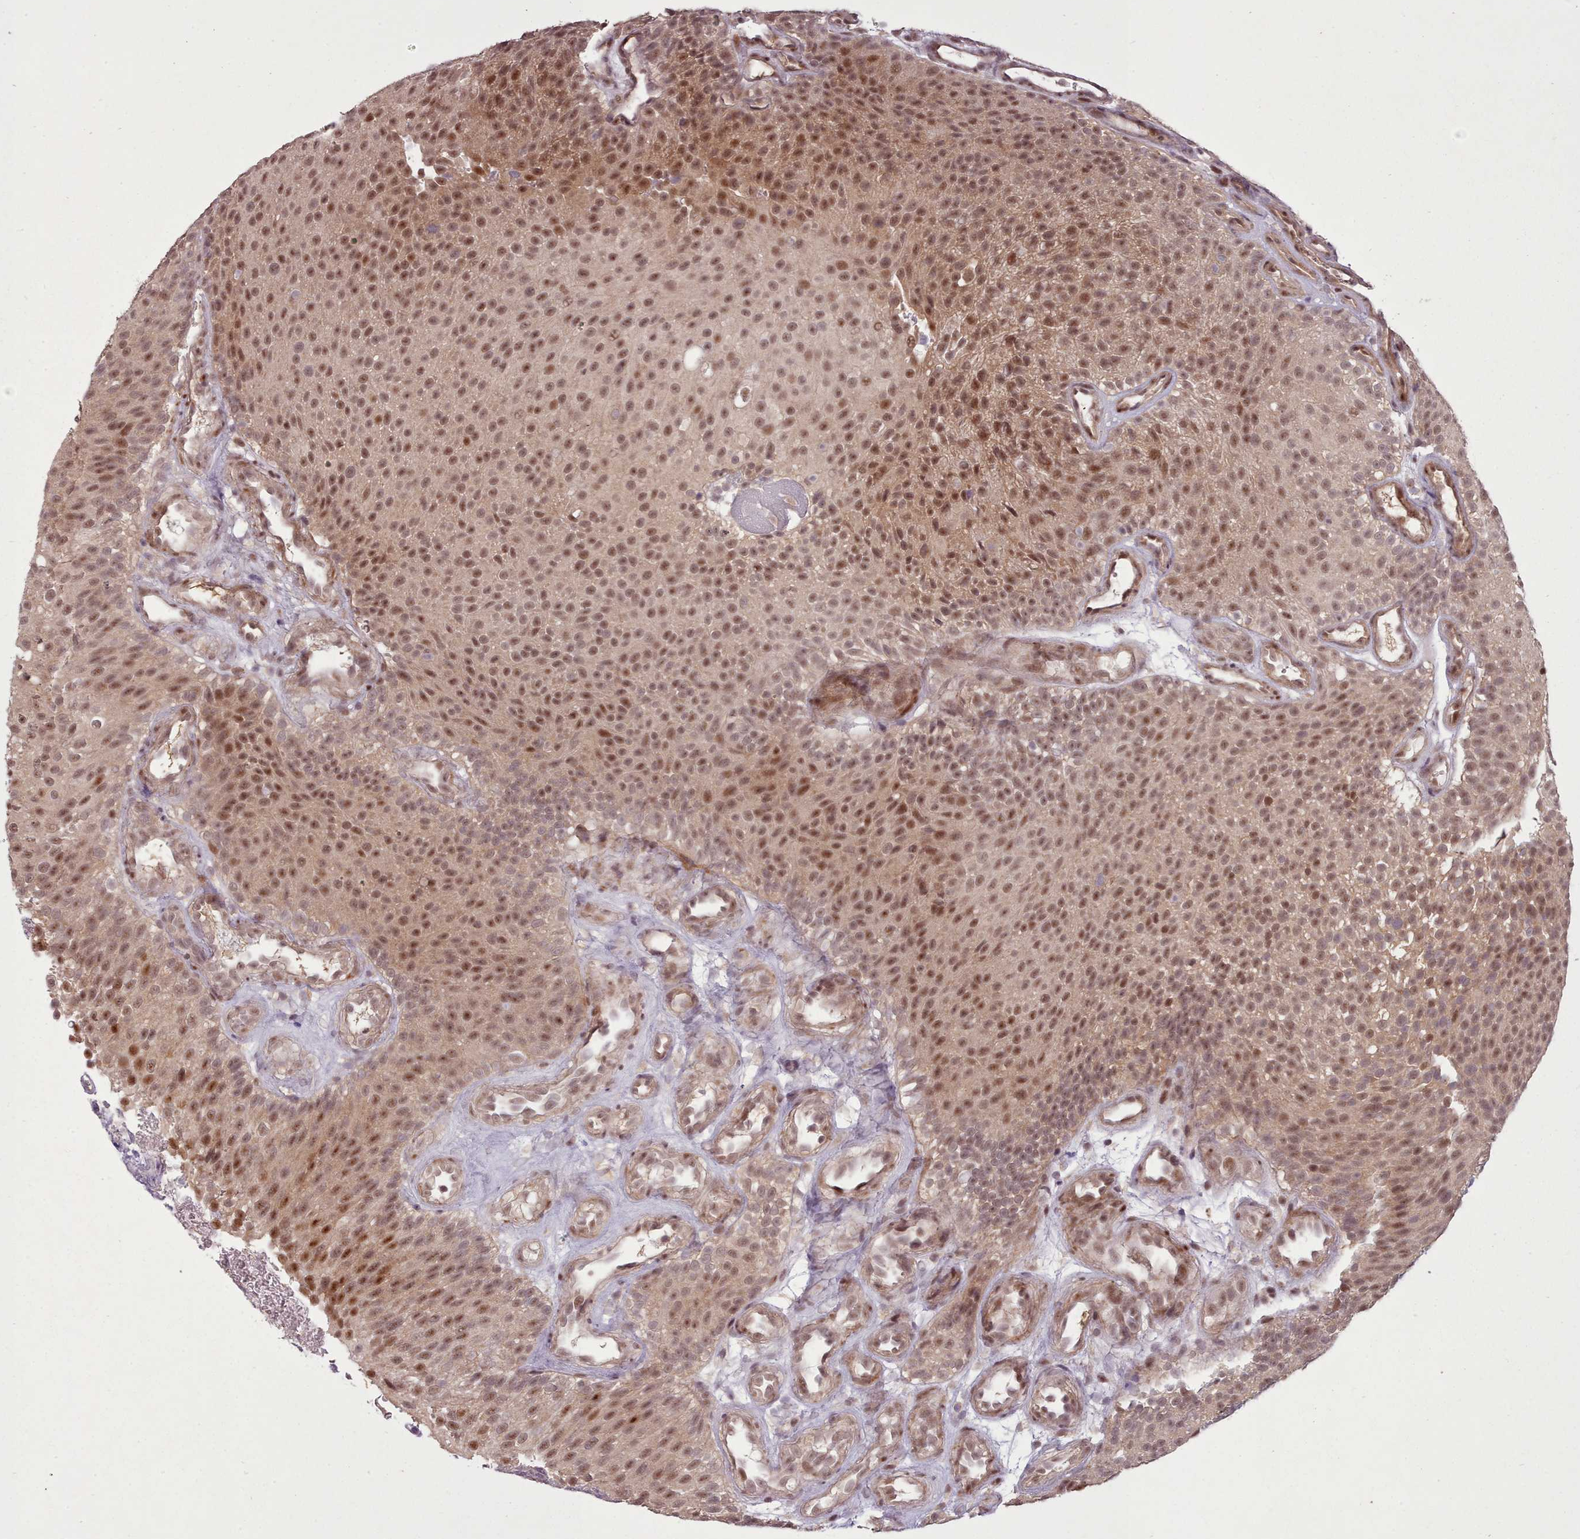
{"staining": {"intensity": "moderate", "quantity": ">75%", "location": "cytoplasmic/membranous,nuclear"}, "tissue": "urothelial cancer", "cell_type": "Tumor cells", "image_type": "cancer", "snomed": [{"axis": "morphology", "description": "Urothelial carcinoma, Low grade"}, {"axis": "topography", "description": "Urinary bladder"}], "caption": "Low-grade urothelial carcinoma stained with a protein marker reveals moderate staining in tumor cells.", "gene": "CDC6", "patient": {"sex": "male", "age": 78}}